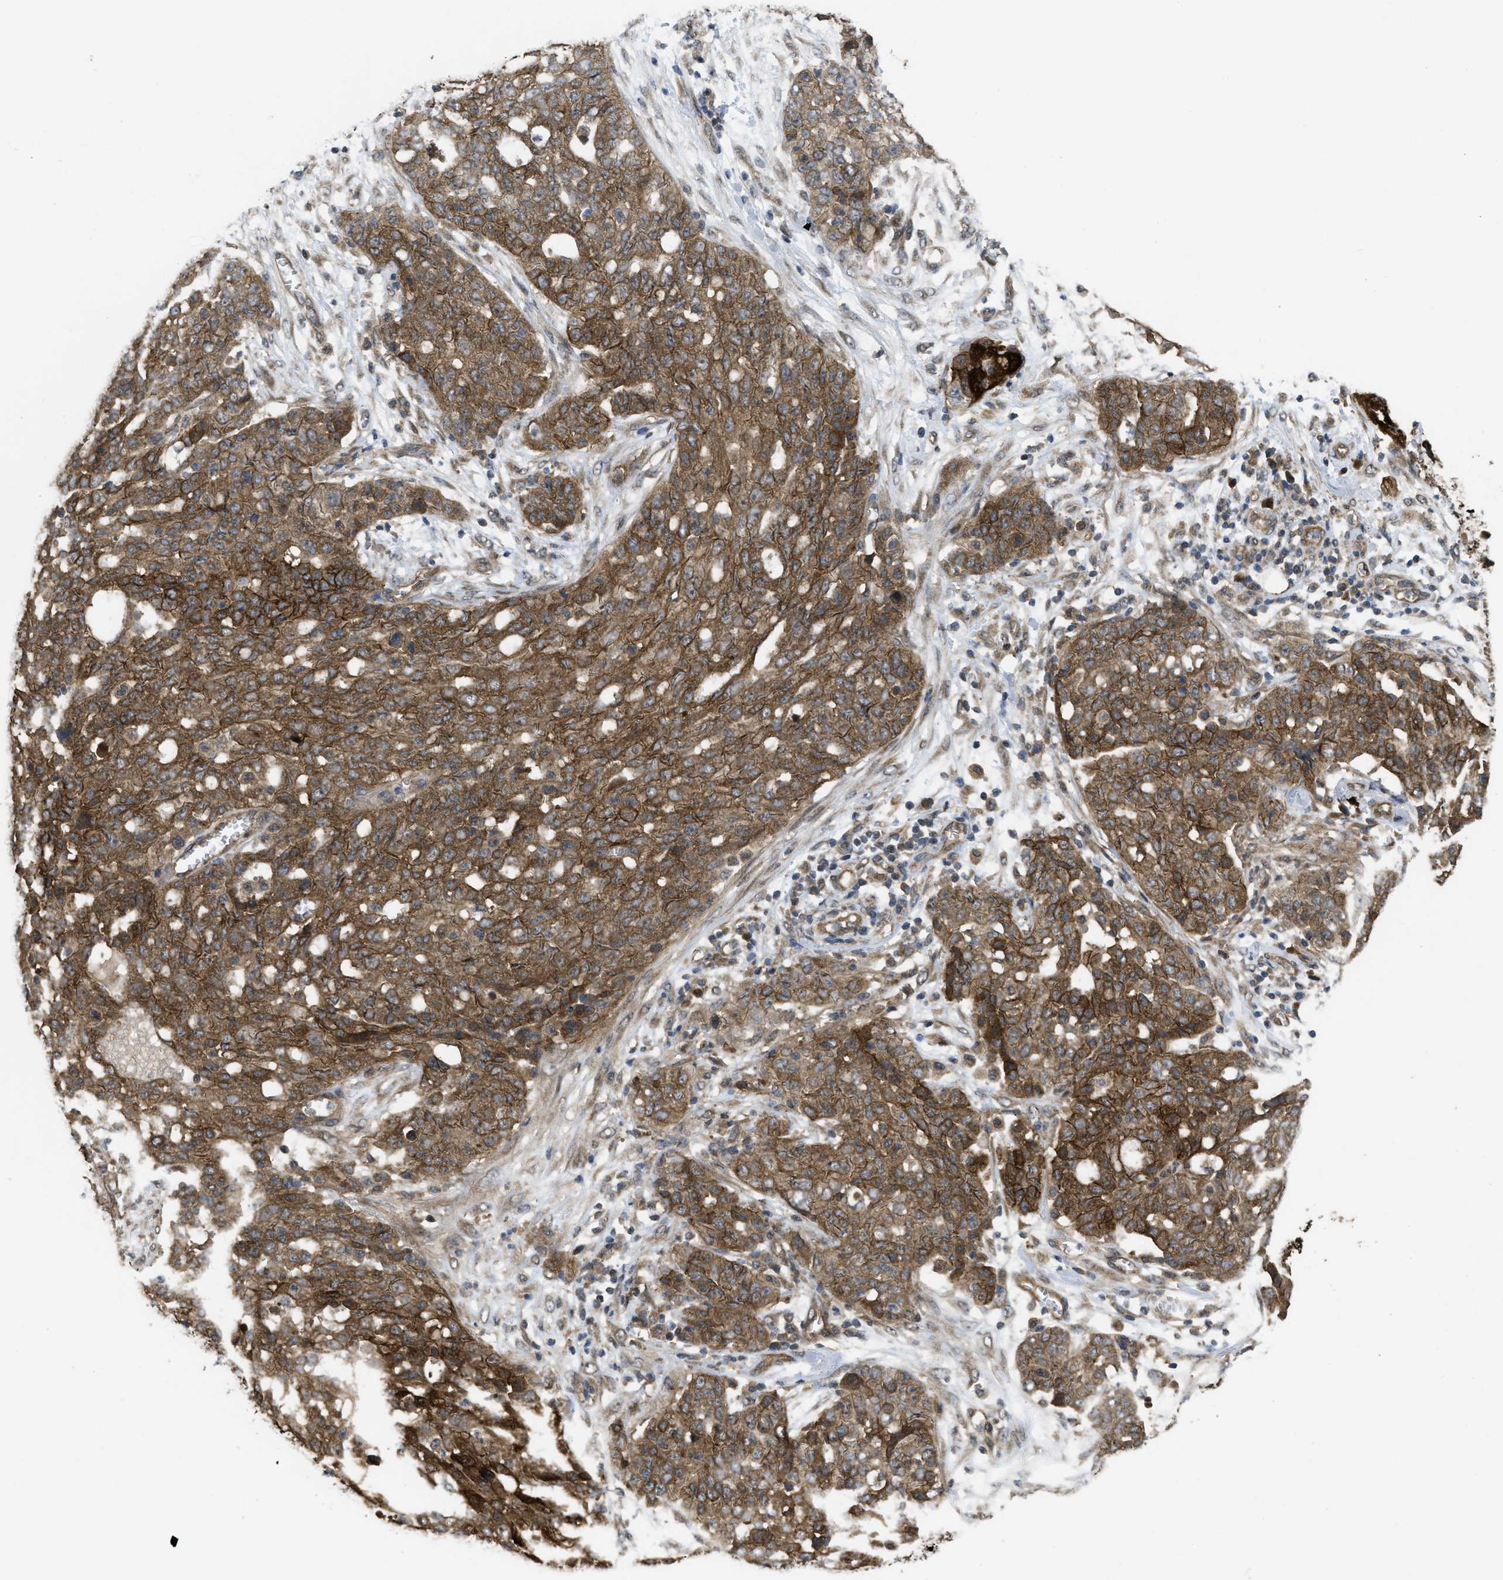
{"staining": {"intensity": "moderate", "quantity": ">75%", "location": "cytoplasmic/membranous"}, "tissue": "ovarian cancer", "cell_type": "Tumor cells", "image_type": "cancer", "snomed": [{"axis": "morphology", "description": "Cystadenocarcinoma, serous, NOS"}, {"axis": "topography", "description": "Soft tissue"}, {"axis": "topography", "description": "Ovary"}], "caption": "About >75% of tumor cells in serous cystadenocarcinoma (ovarian) show moderate cytoplasmic/membranous protein staining as visualized by brown immunohistochemical staining.", "gene": "FZD6", "patient": {"sex": "female", "age": 57}}